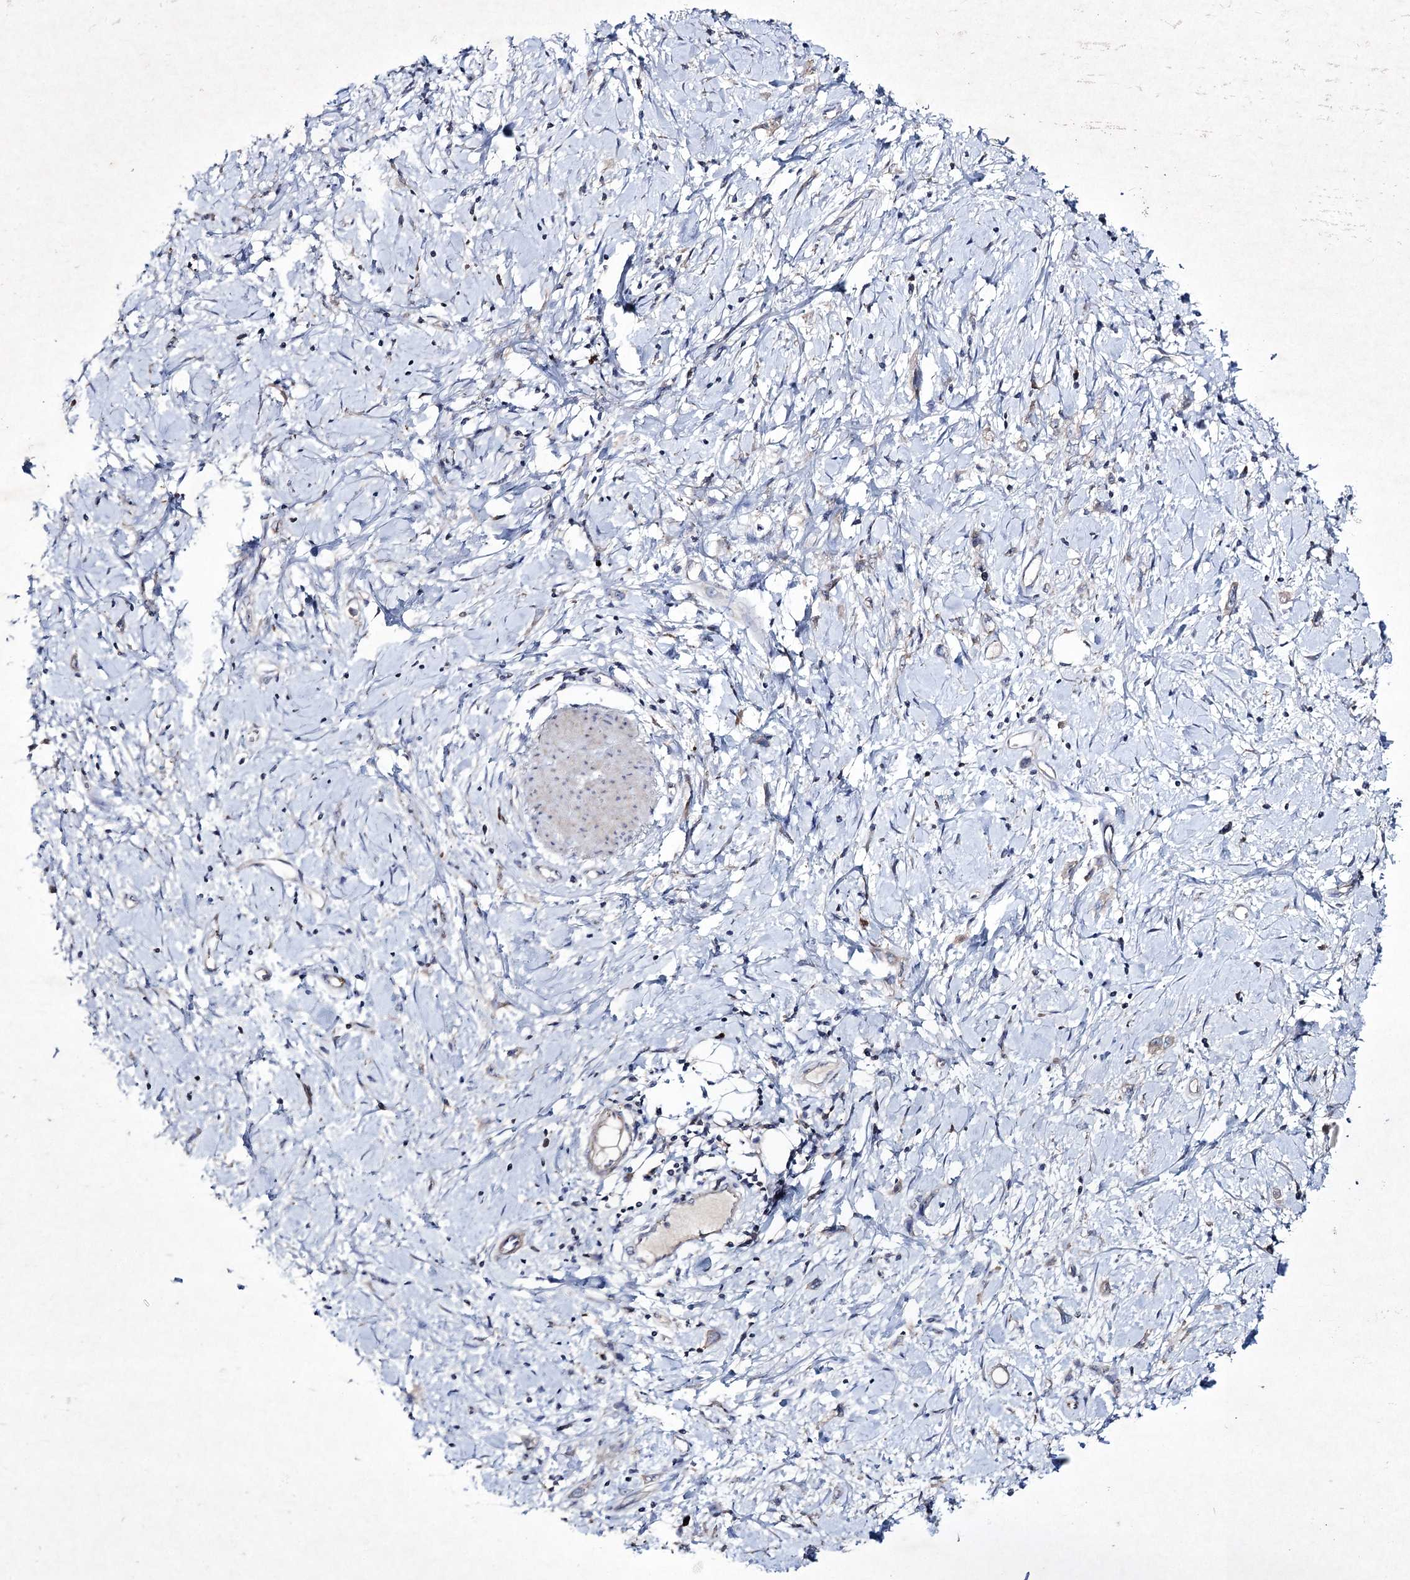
{"staining": {"intensity": "weak", "quantity": "<25%", "location": "cytoplasmic/membranous"}, "tissue": "stomach cancer", "cell_type": "Tumor cells", "image_type": "cancer", "snomed": [{"axis": "morphology", "description": "Adenocarcinoma, NOS"}, {"axis": "topography", "description": "Stomach"}], "caption": "This is an immunohistochemistry micrograph of adenocarcinoma (stomach). There is no expression in tumor cells.", "gene": "SEMA4G", "patient": {"sex": "female", "age": 76}}